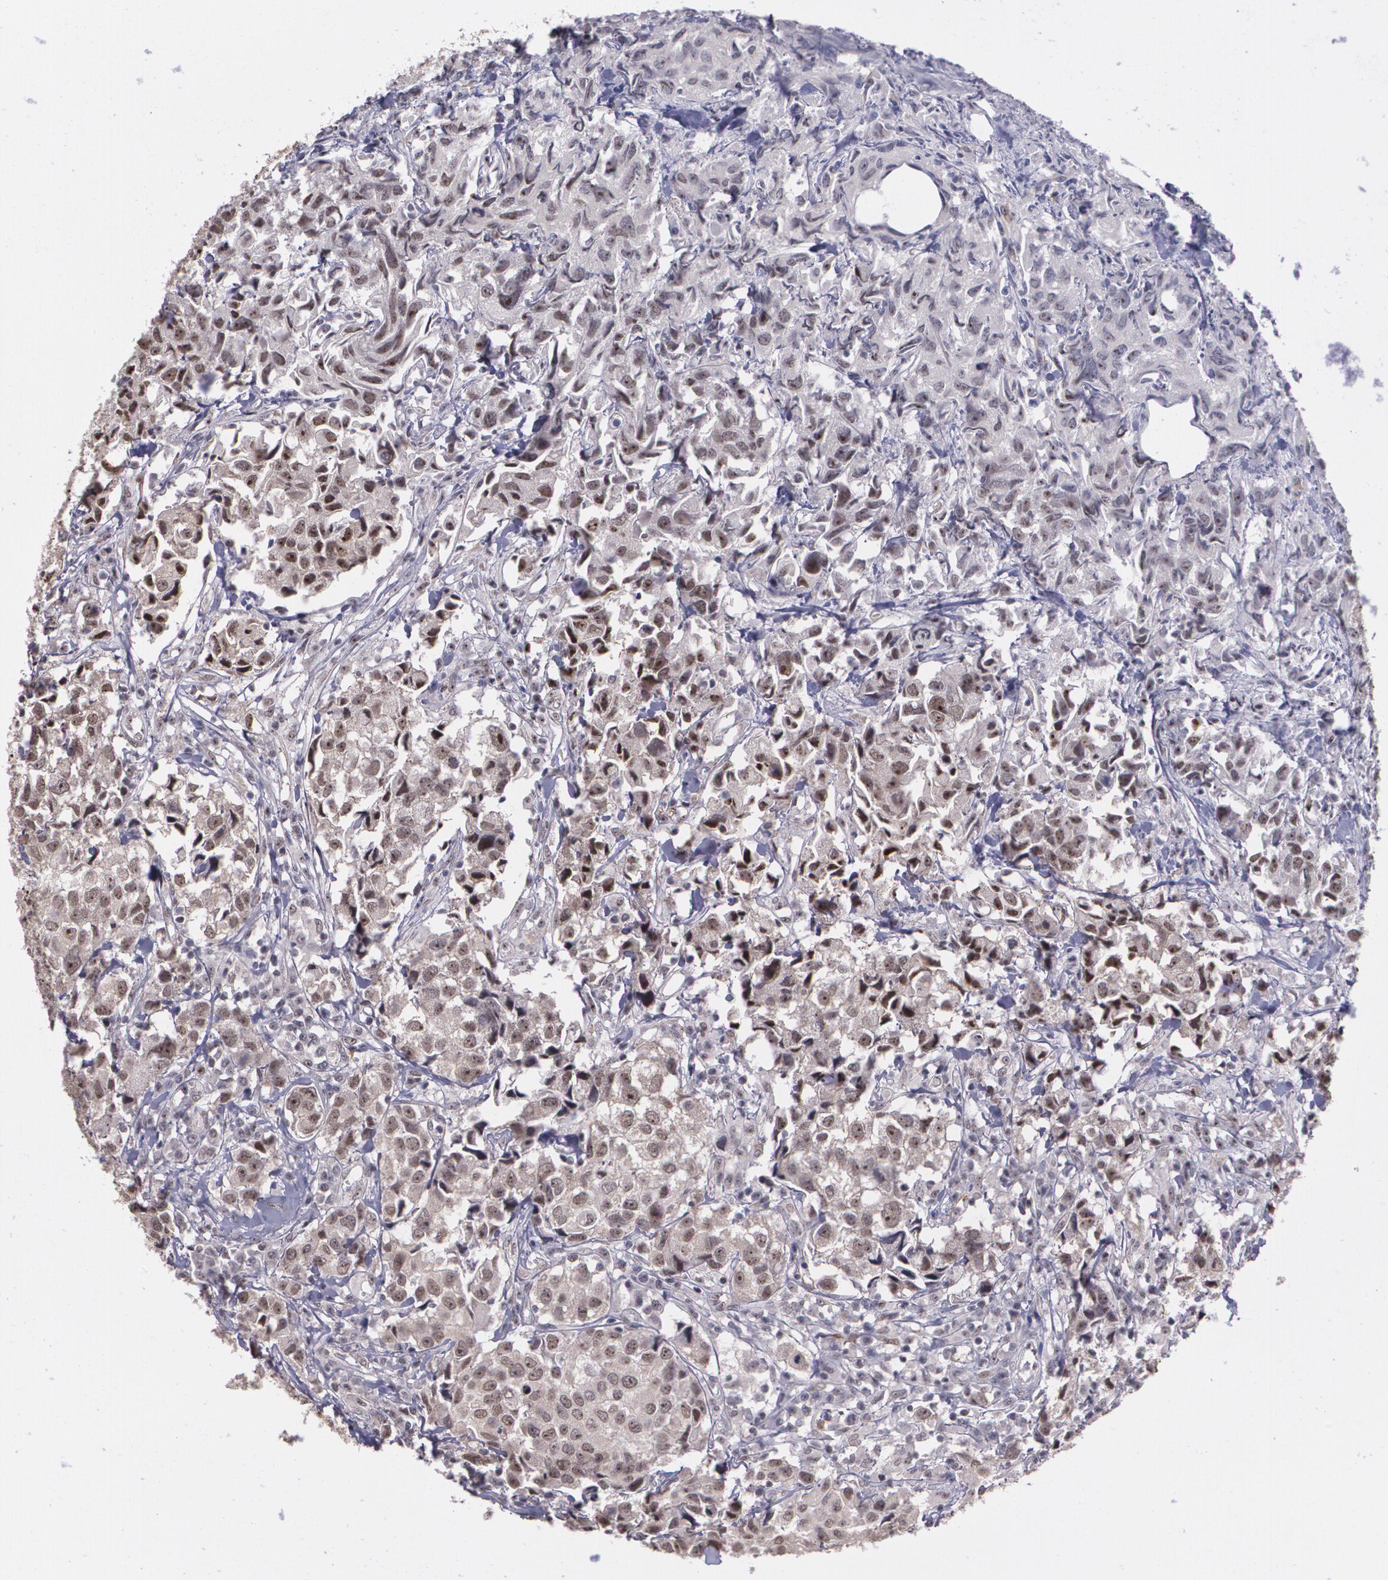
{"staining": {"intensity": "strong", "quantity": ">75%", "location": "cytoplasmic/membranous,nuclear"}, "tissue": "urothelial cancer", "cell_type": "Tumor cells", "image_type": "cancer", "snomed": [{"axis": "morphology", "description": "Urothelial carcinoma, High grade"}, {"axis": "topography", "description": "Urinary bladder"}], "caption": "Immunohistochemical staining of human urothelial carcinoma (high-grade) shows high levels of strong cytoplasmic/membranous and nuclear positivity in about >75% of tumor cells.", "gene": "C6orf15", "patient": {"sex": "female", "age": 75}}